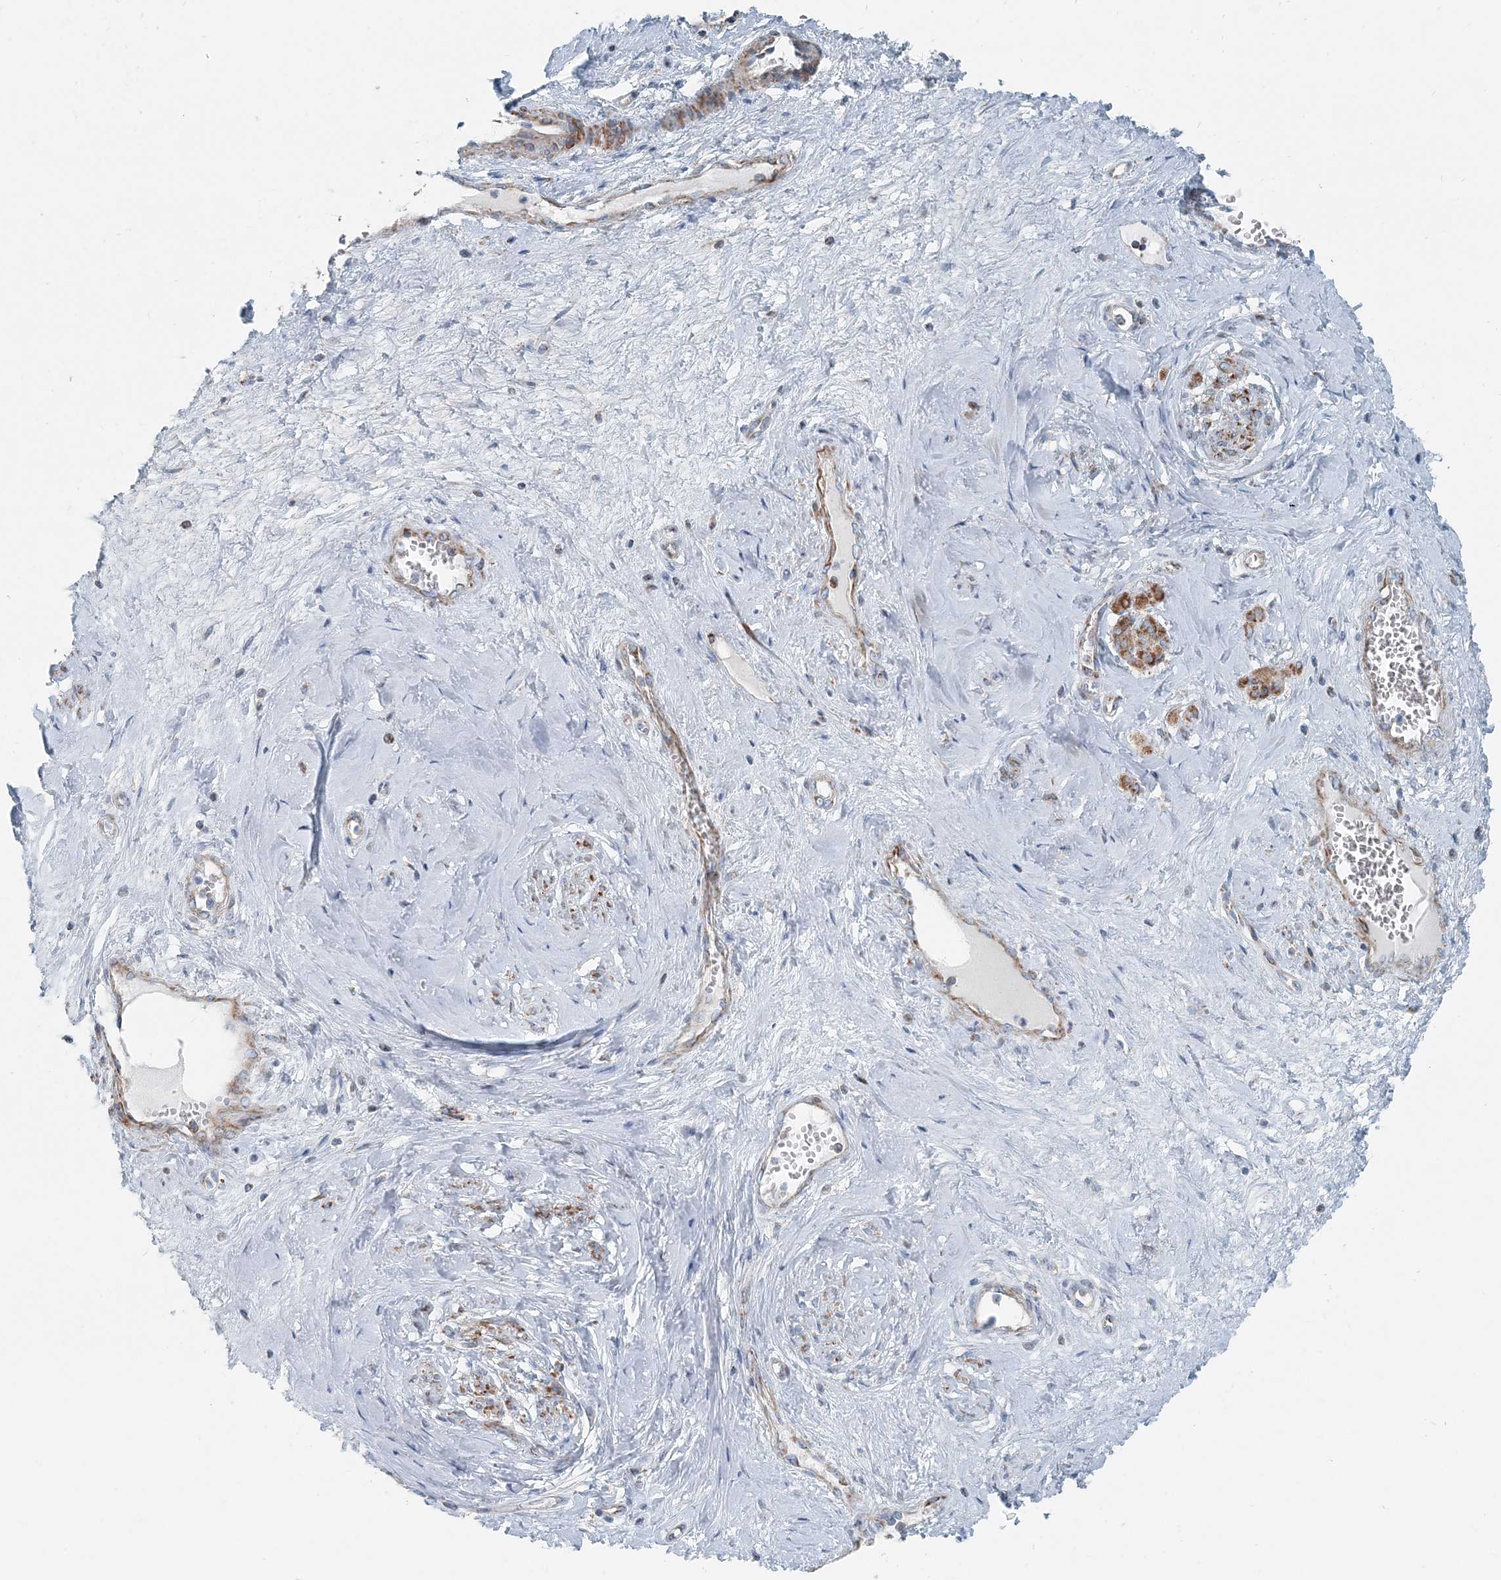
{"staining": {"intensity": "moderate", "quantity": ">75%", "location": "cytoplasmic/membranous"}, "tissue": "cervical cancer", "cell_type": "Tumor cells", "image_type": "cancer", "snomed": [{"axis": "morphology", "description": "Adenocarcinoma, NOS"}, {"axis": "topography", "description": "Cervix"}], "caption": "Adenocarcinoma (cervical) tissue shows moderate cytoplasmic/membranous expression in approximately >75% of tumor cells", "gene": "INTU", "patient": {"sex": "female", "age": 44}}